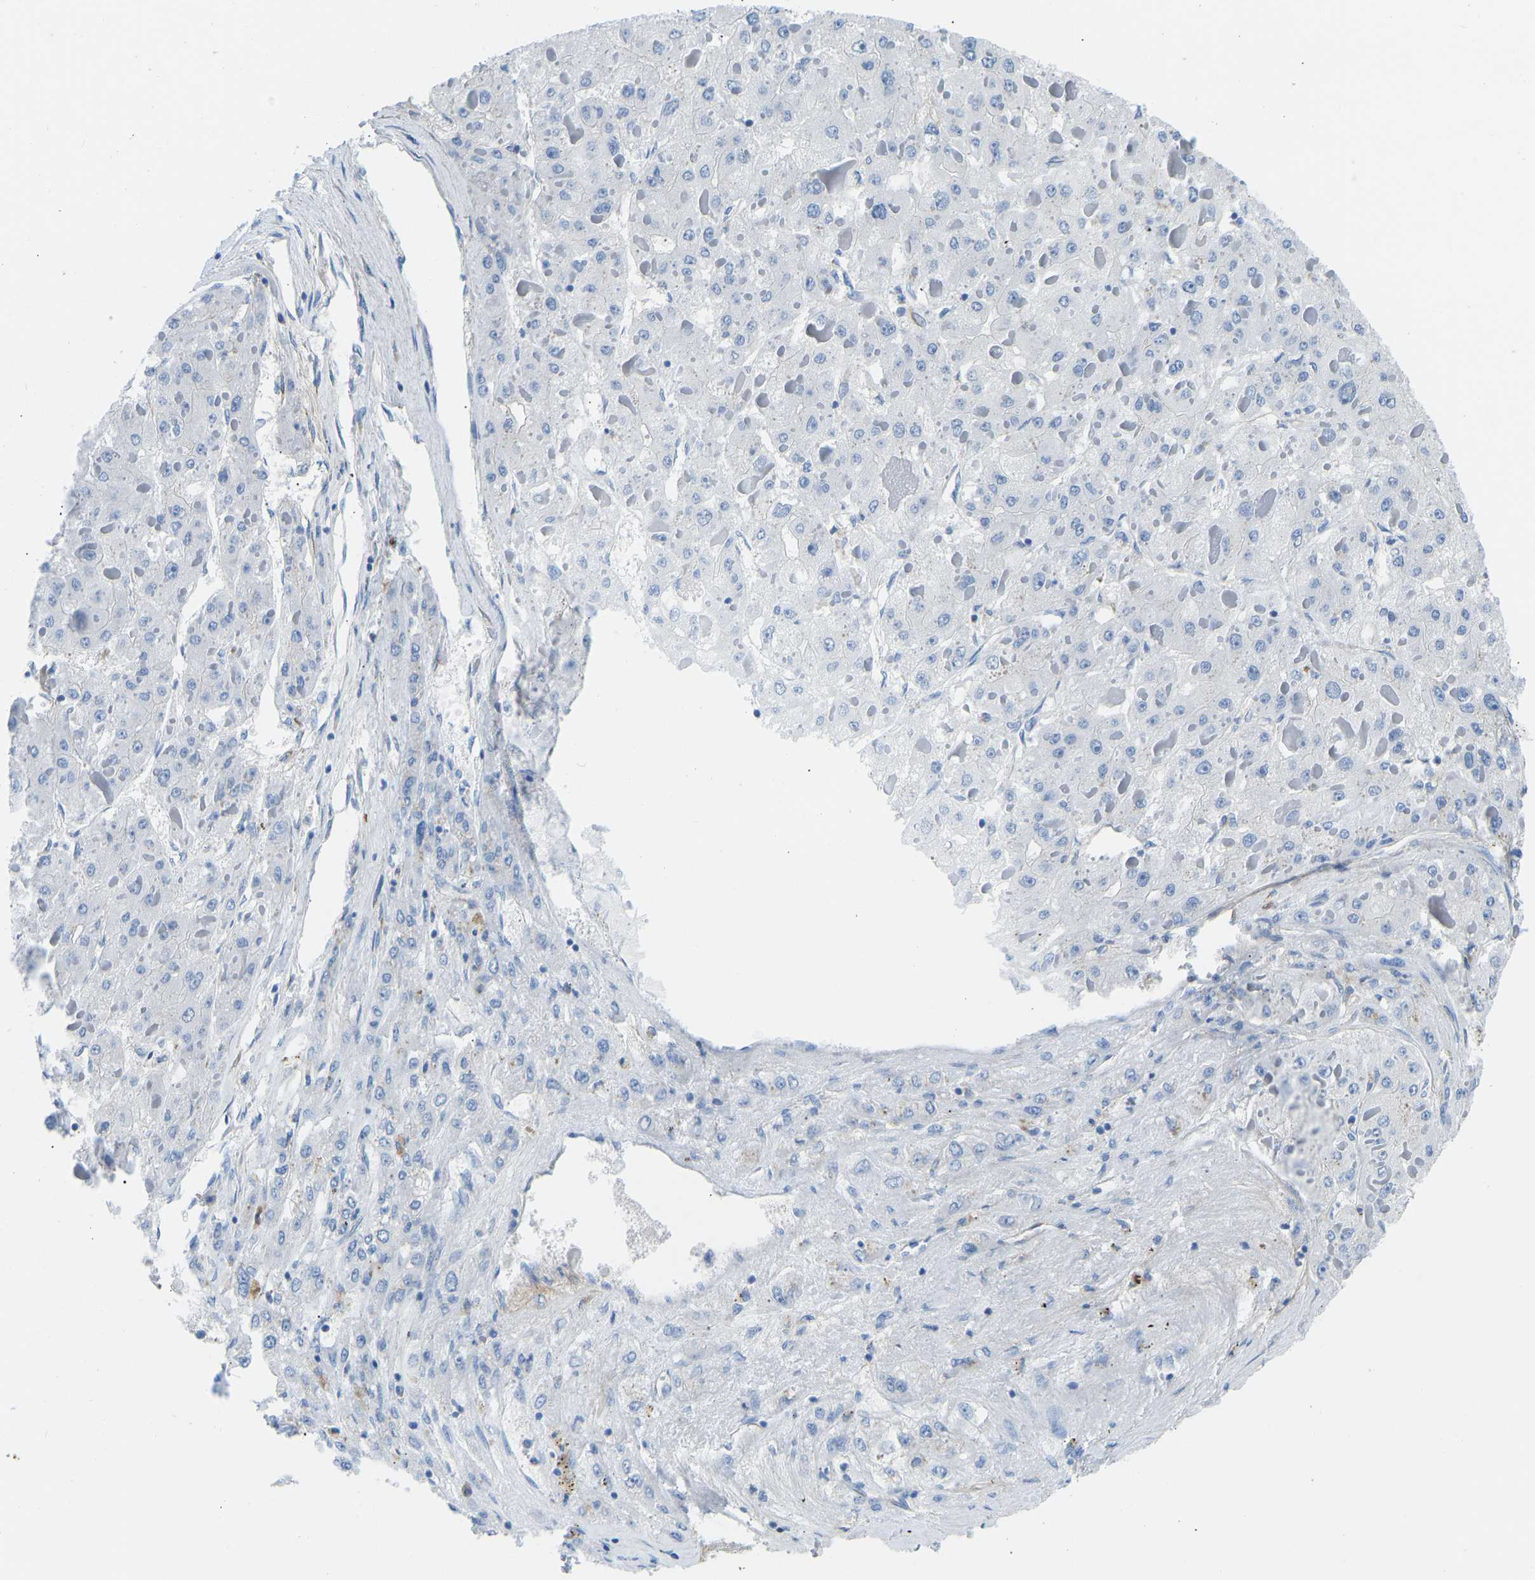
{"staining": {"intensity": "negative", "quantity": "none", "location": "none"}, "tissue": "liver cancer", "cell_type": "Tumor cells", "image_type": "cancer", "snomed": [{"axis": "morphology", "description": "Carcinoma, Hepatocellular, NOS"}, {"axis": "topography", "description": "Liver"}], "caption": "The histopathology image displays no significant staining in tumor cells of liver cancer. The staining is performed using DAB (3,3'-diaminobenzidine) brown chromogen with nuclei counter-stained in using hematoxylin.", "gene": "COL15A1", "patient": {"sex": "female", "age": 73}}